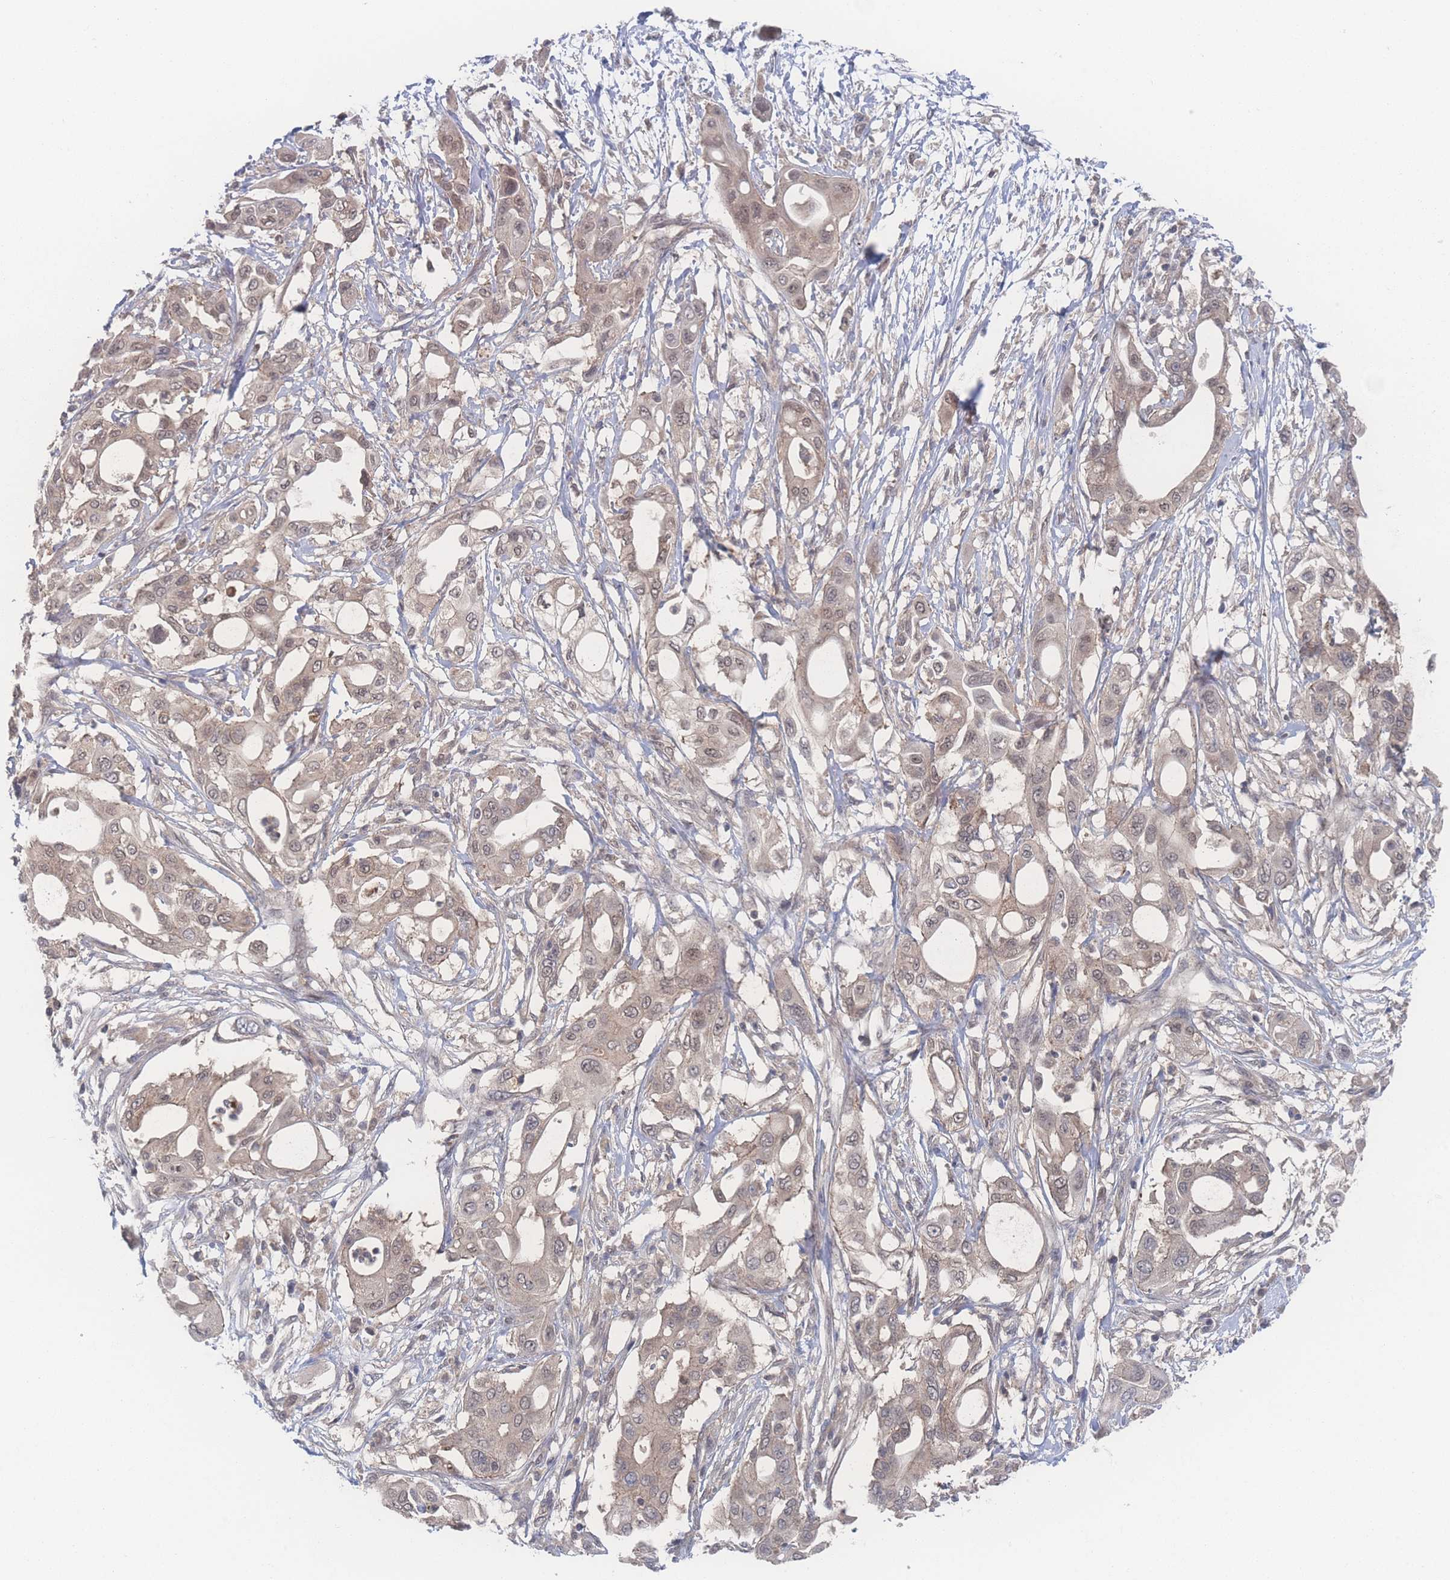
{"staining": {"intensity": "weak", "quantity": "25%-75%", "location": "nuclear"}, "tissue": "pancreatic cancer", "cell_type": "Tumor cells", "image_type": "cancer", "snomed": [{"axis": "morphology", "description": "Adenocarcinoma, NOS"}, {"axis": "topography", "description": "Pancreas"}], "caption": "Immunohistochemistry (IHC) photomicrograph of neoplastic tissue: human adenocarcinoma (pancreatic) stained using immunohistochemistry demonstrates low levels of weak protein expression localized specifically in the nuclear of tumor cells, appearing as a nuclear brown color.", "gene": "NBEAL1", "patient": {"sex": "male", "age": 68}}